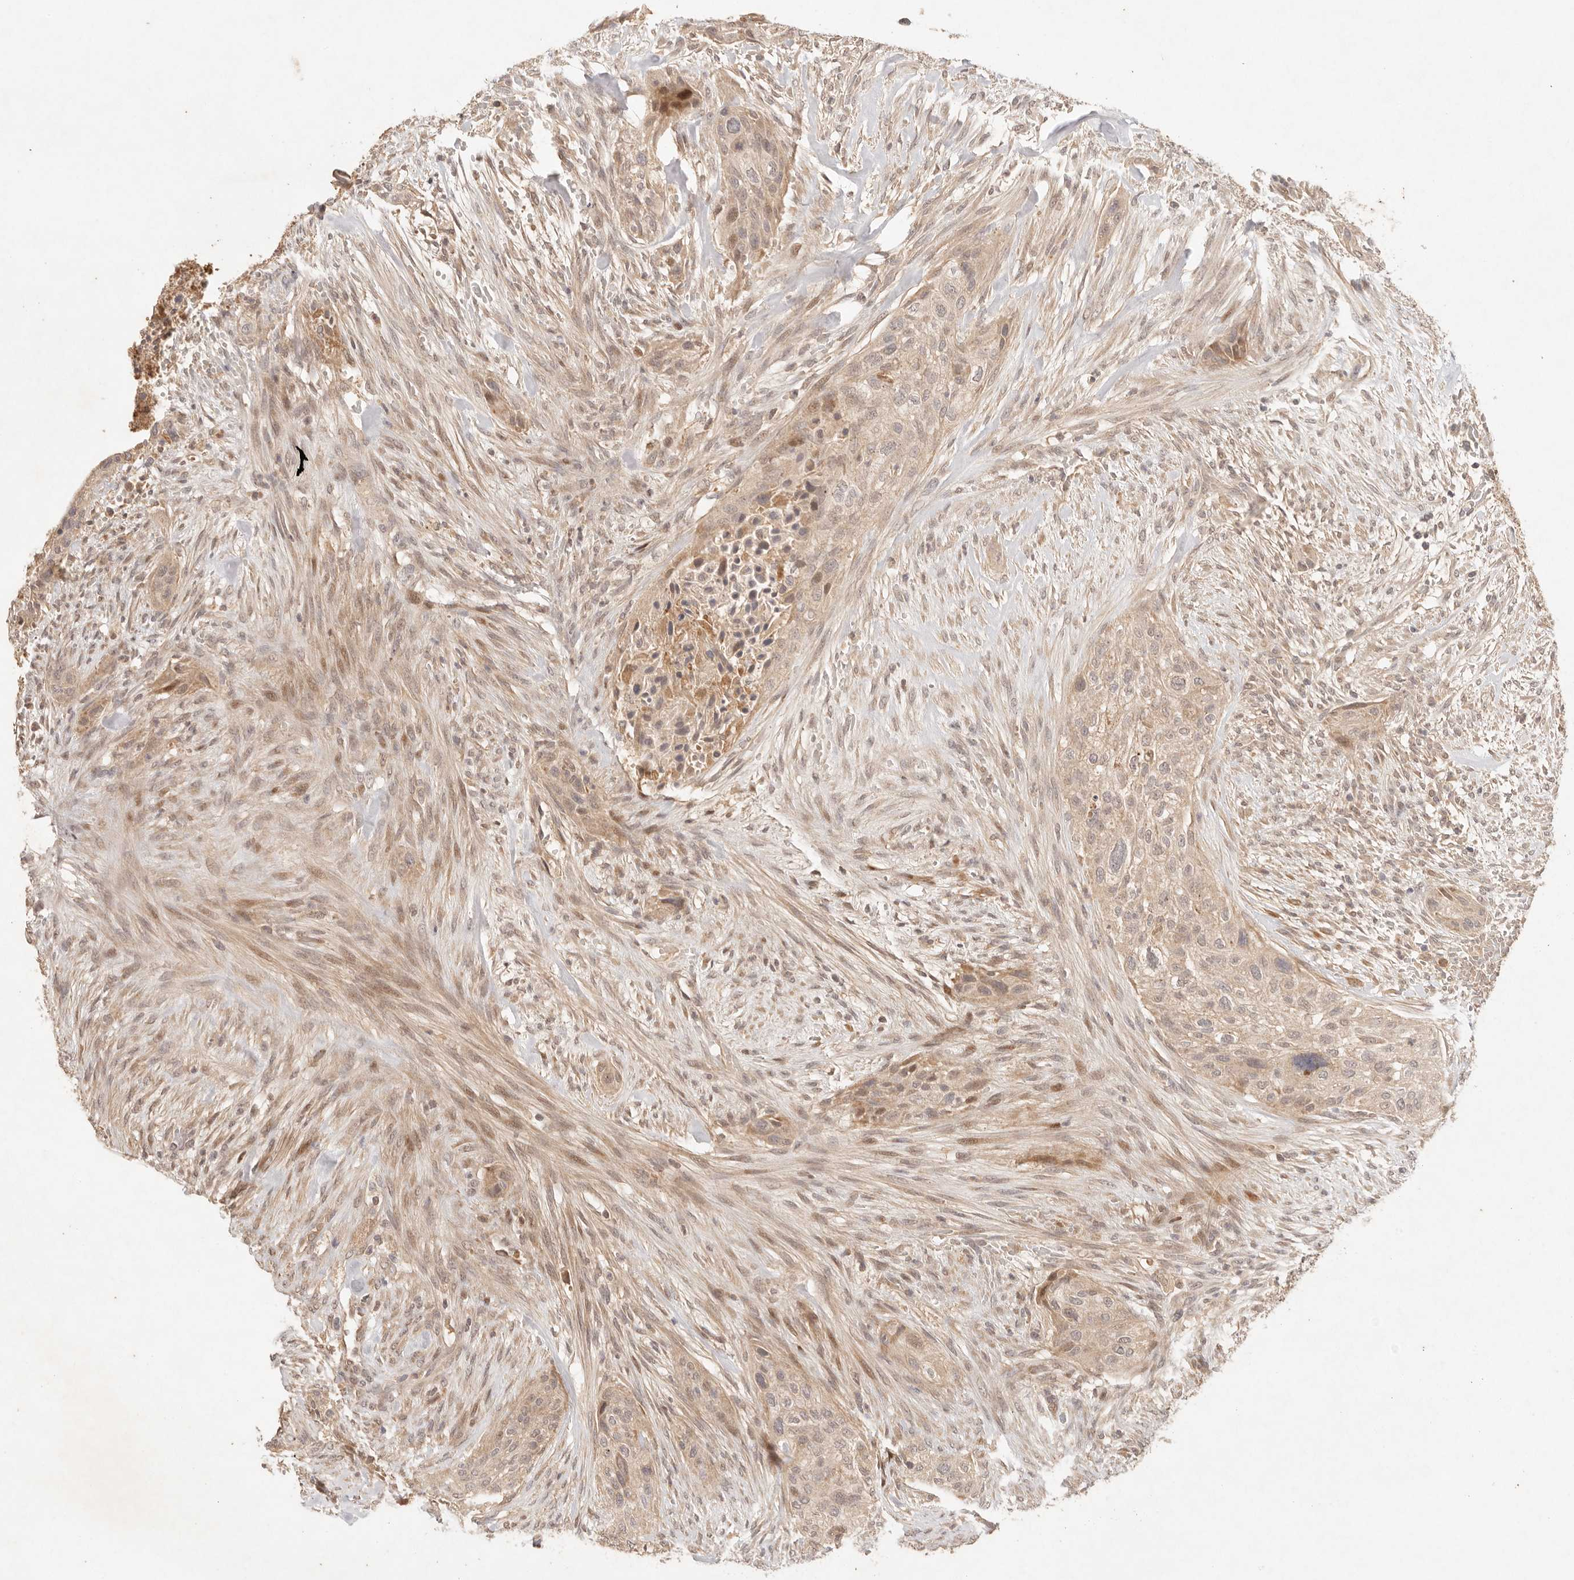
{"staining": {"intensity": "weak", "quantity": ">75%", "location": "cytoplasmic/membranous,nuclear"}, "tissue": "urothelial cancer", "cell_type": "Tumor cells", "image_type": "cancer", "snomed": [{"axis": "morphology", "description": "Urothelial carcinoma, High grade"}, {"axis": "topography", "description": "Urinary bladder"}], "caption": "This is an image of immunohistochemistry staining of urothelial cancer, which shows weak positivity in the cytoplasmic/membranous and nuclear of tumor cells.", "gene": "PHLDA3", "patient": {"sex": "male", "age": 35}}